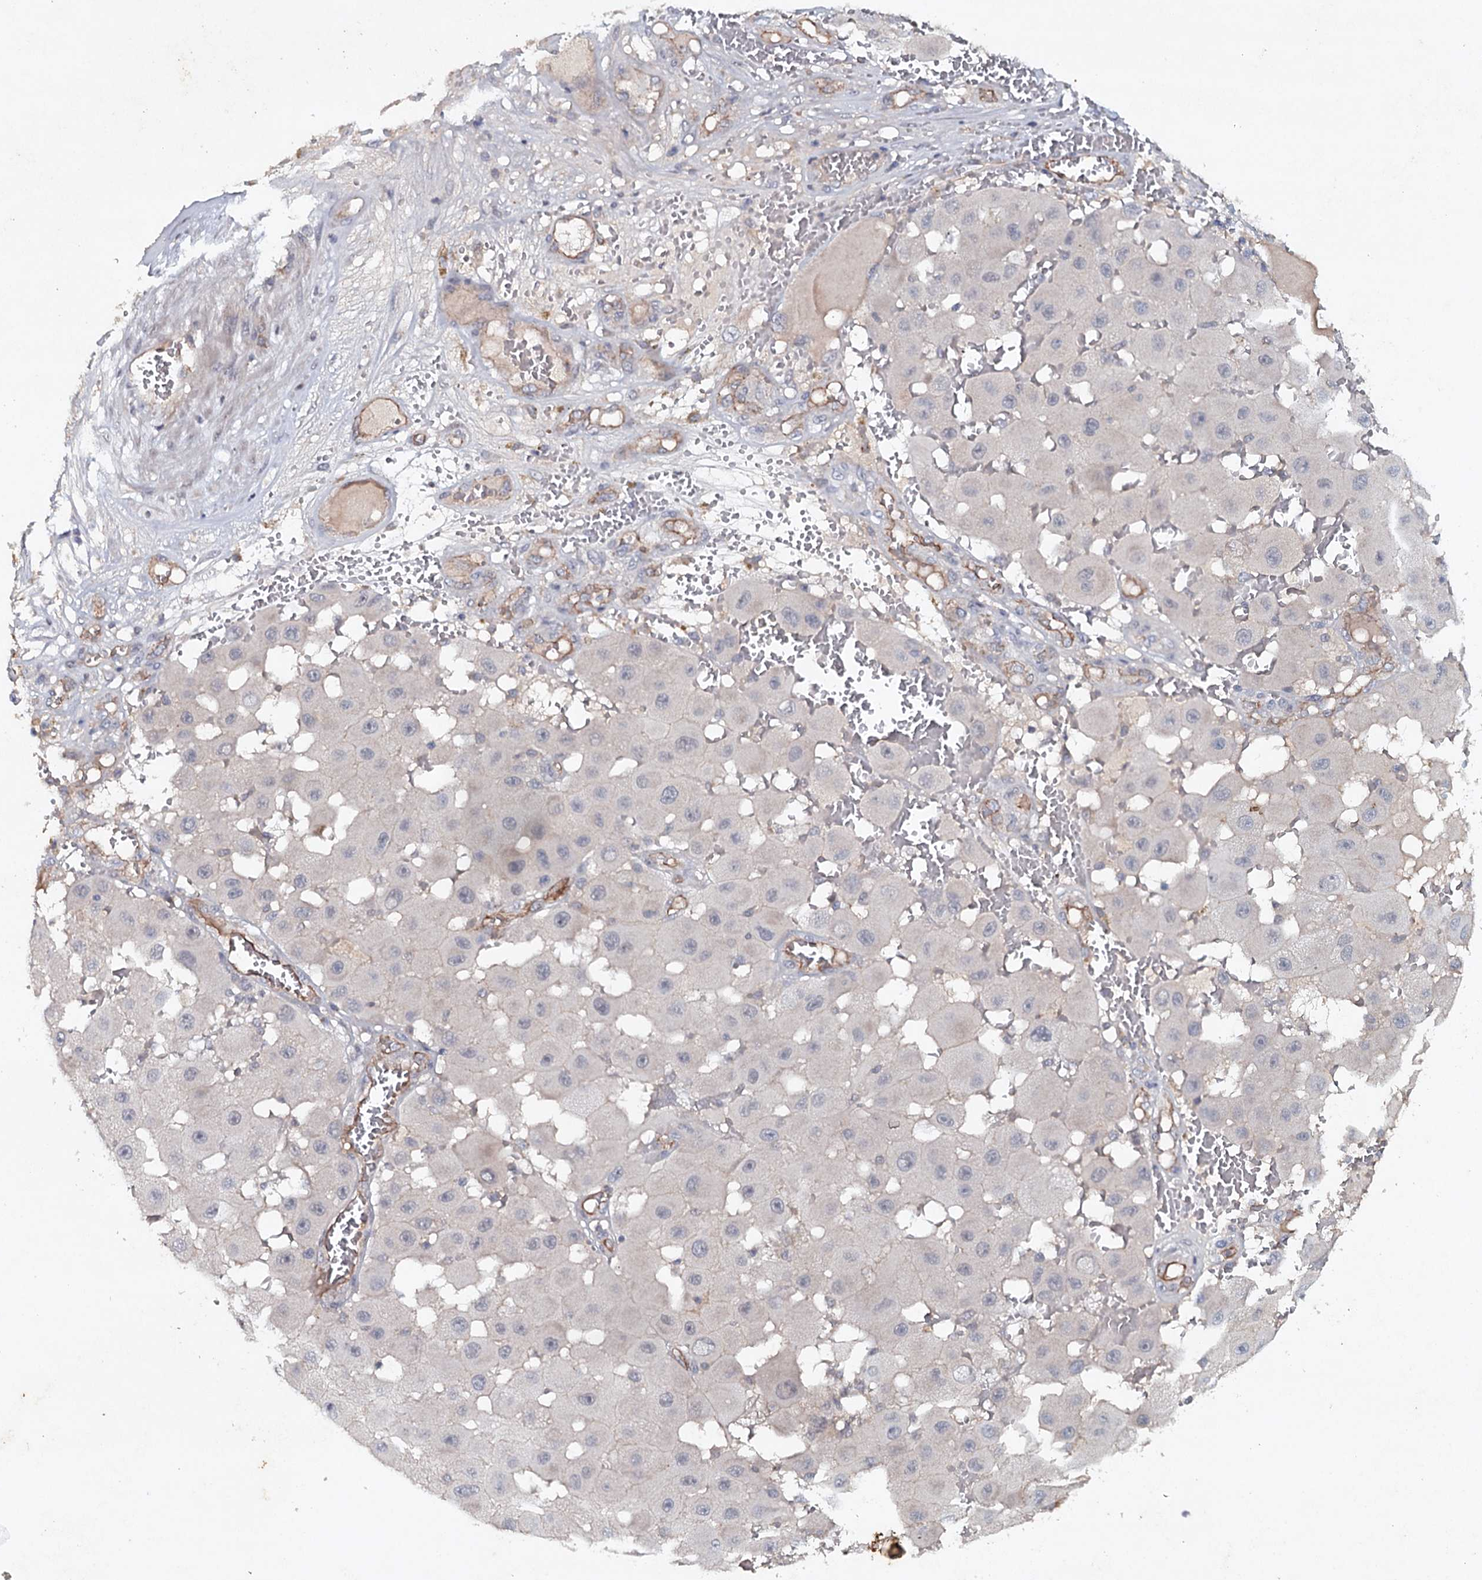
{"staining": {"intensity": "negative", "quantity": "none", "location": "none"}, "tissue": "melanoma", "cell_type": "Tumor cells", "image_type": "cancer", "snomed": [{"axis": "morphology", "description": "Malignant melanoma, NOS"}, {"axis": "topography", "description": "Skin"}], "caption": "Immunohistochemistry (IHC) image of melanoma stained for a protein (brown), which displays no staining in tumor cells.", "gene": "SYNPO", "patient": {"sex": "female", "age": 81}}